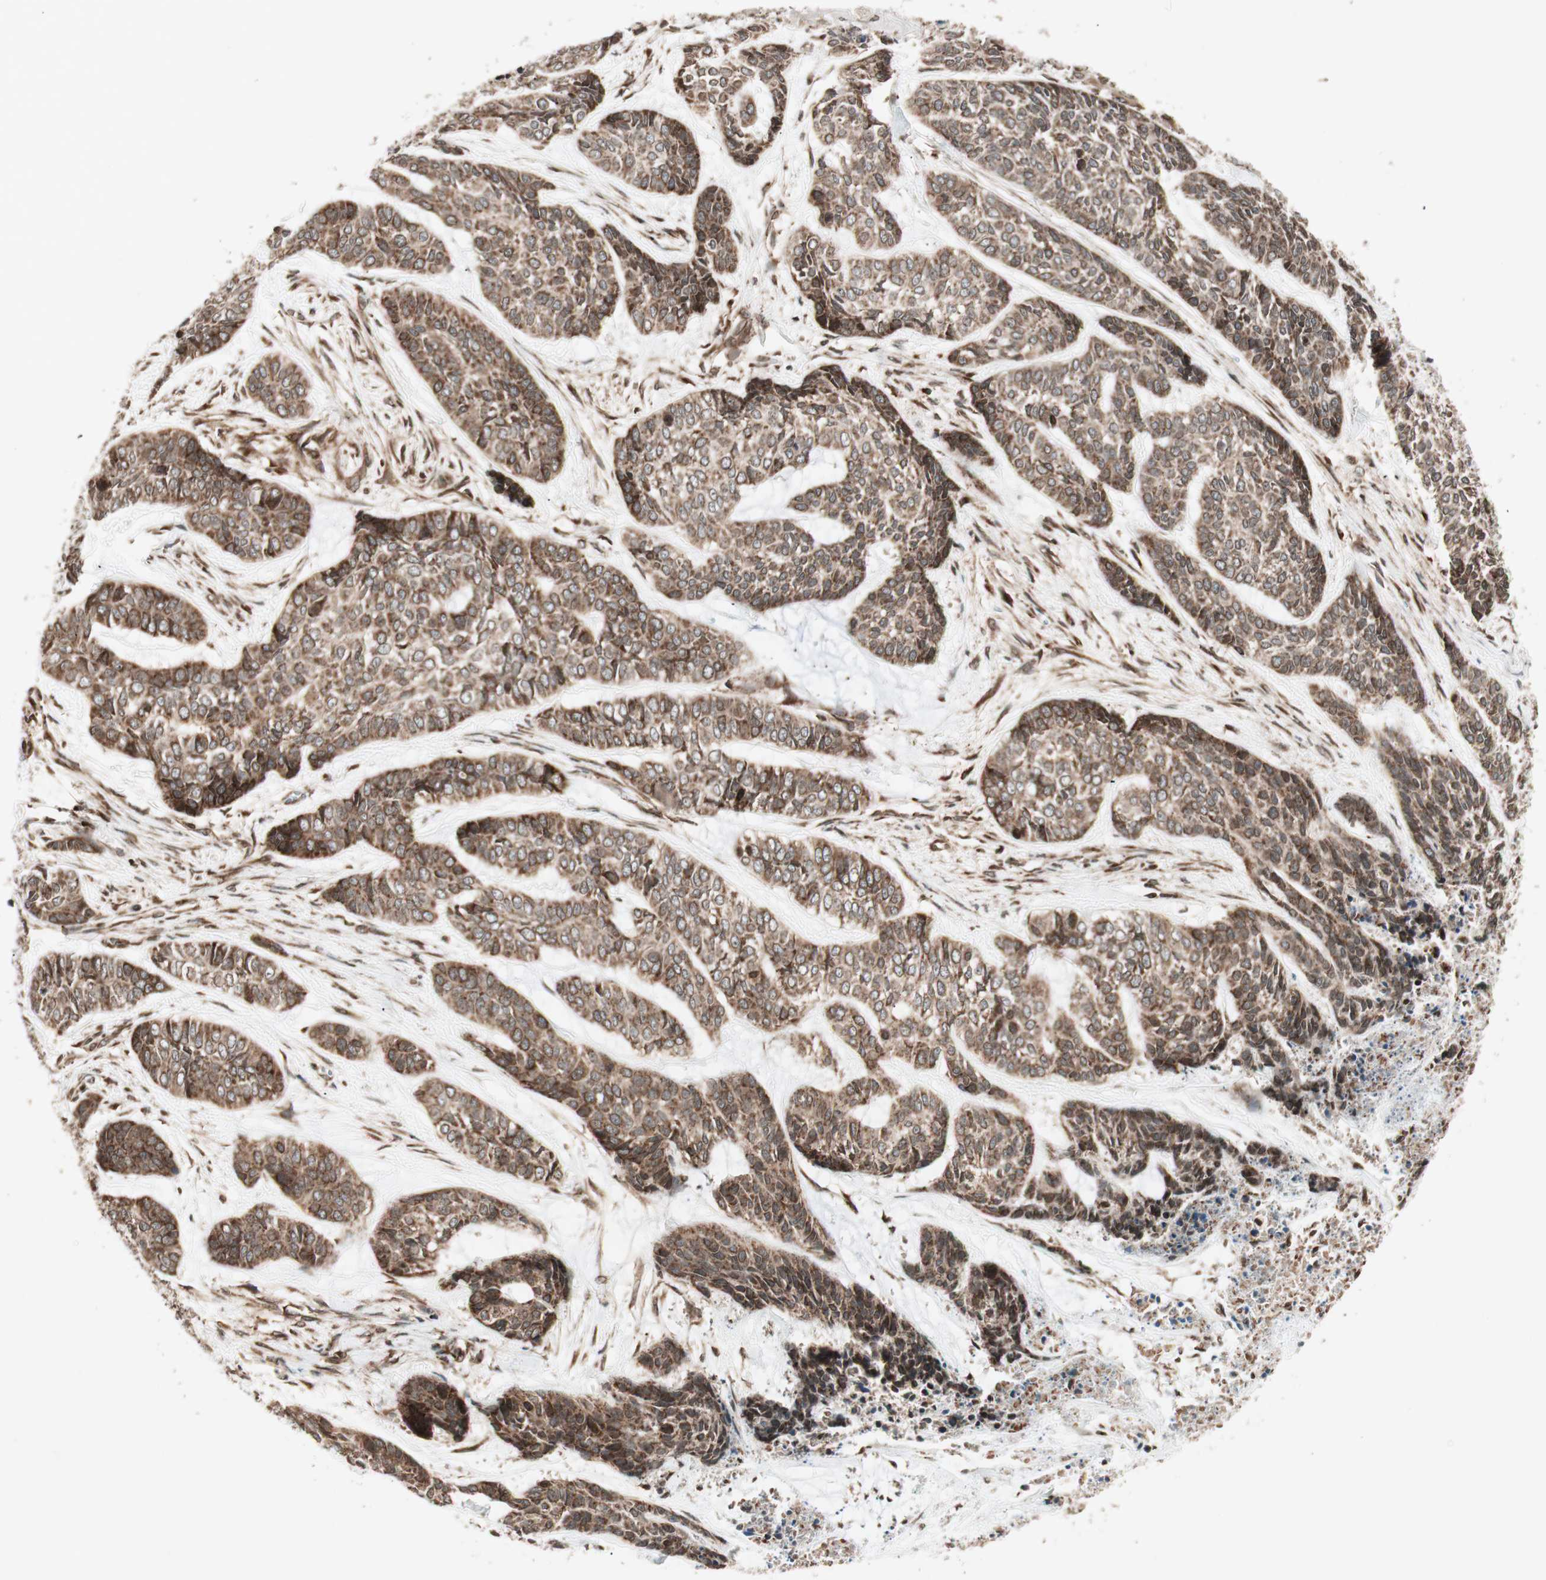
{"staining": {"intensity": "strong", "quantity": ">75%", "location": "cytoplasmic/membranous,nuclear"}, "tissue": "skin cancer", "cell_type": "Tumor cells", "image_type": "cancer", "snomed": [{"axis": "morphology", "description": "Basal cell carcinoma"}, {"axis": "topography", "description": "Skin"}], "caption": "Brown immunohistochemical staining in skin basal cell carcinoma reveals strong cytoplasmic/membranous and nuclear expression in about >75% of tumor cells.", "gene": "NUP62", "patient": {"sex": "female", "age": 64}}